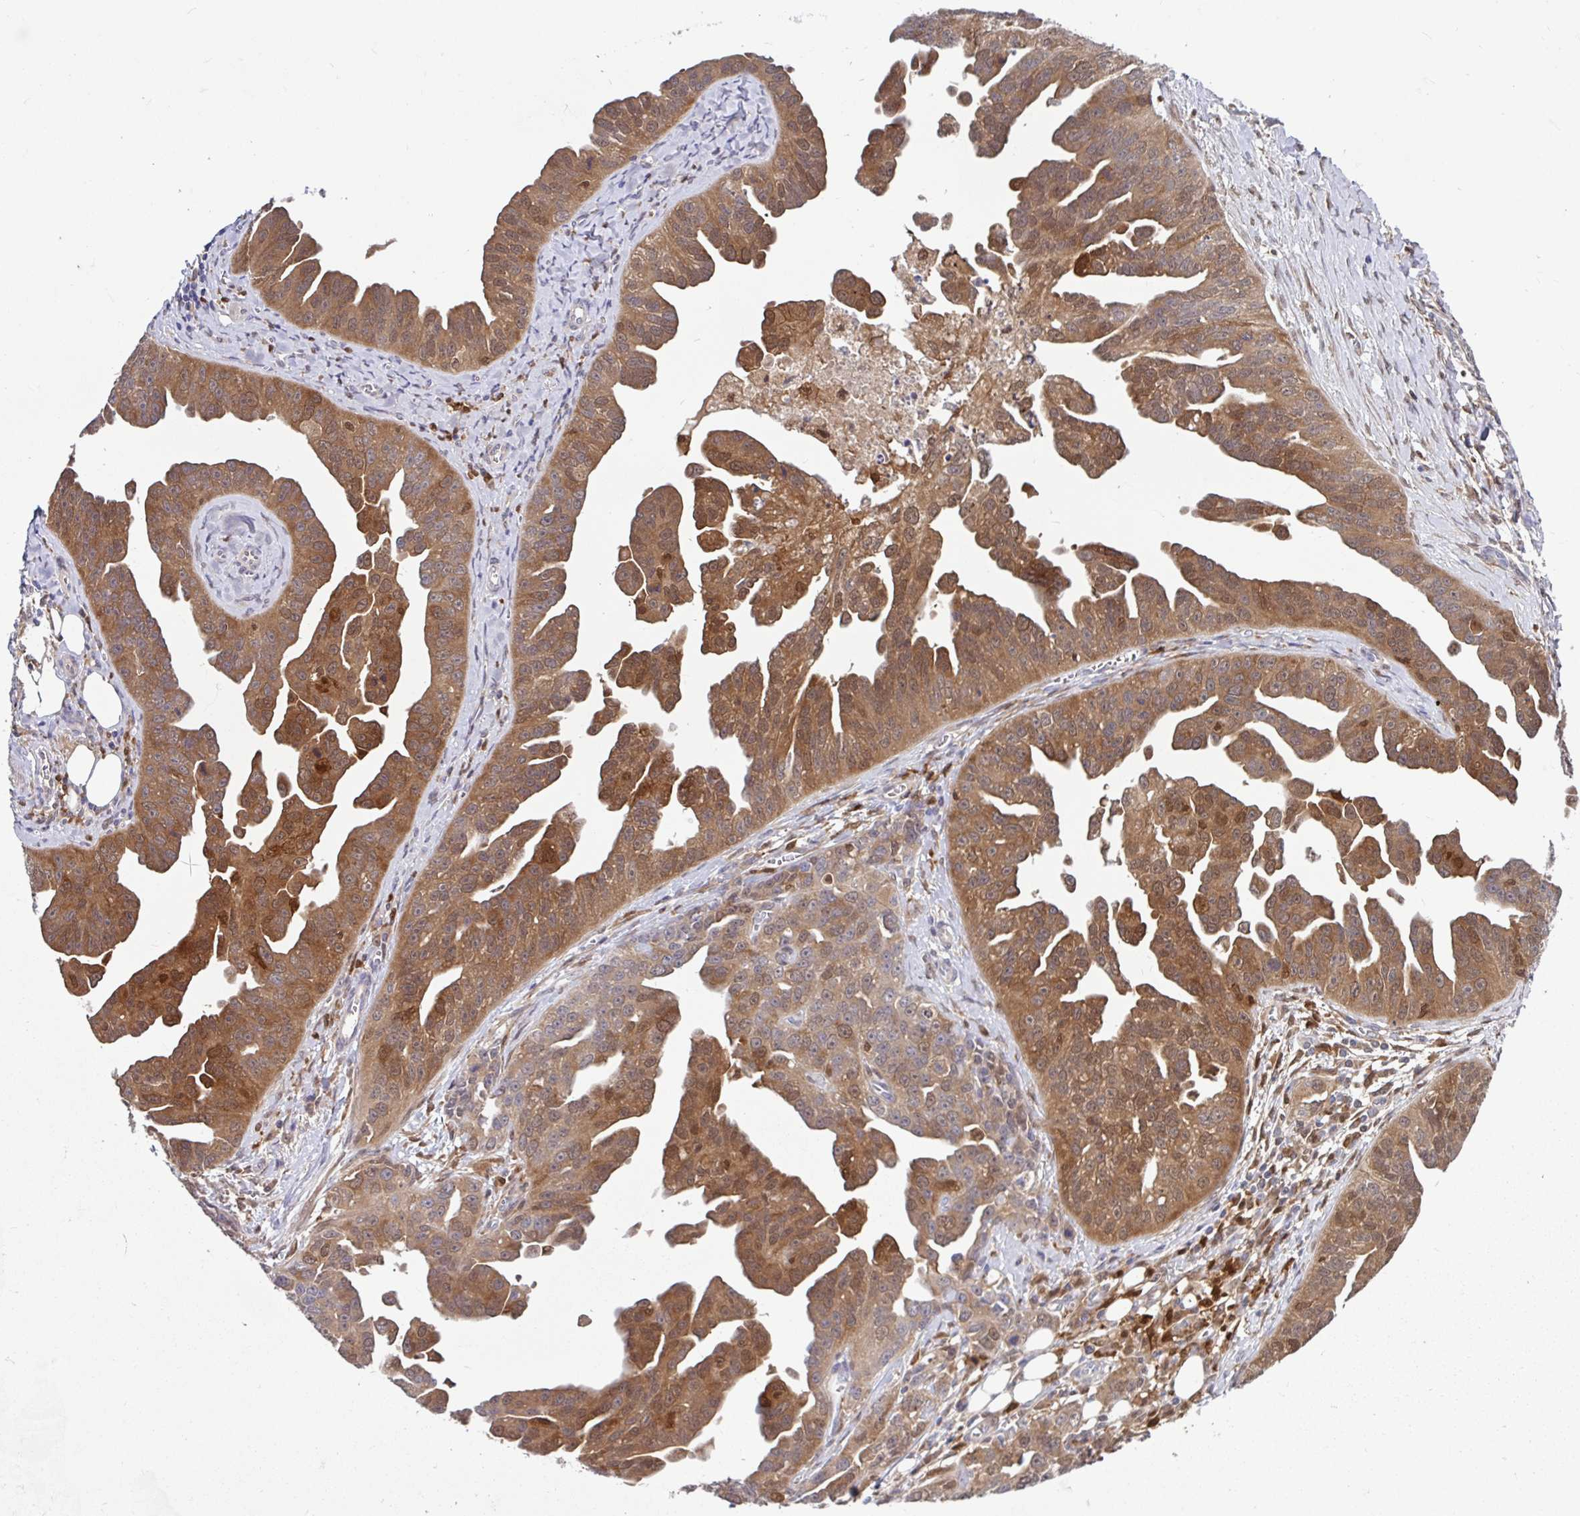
{"staining": {"intensity": "moderate", "quantity": ">75%", "location": "cytoplasmic/membranous,nuclear"}, "tissue": "ovarian cancer", "cell_type": "Tumor cells", "image_type": "cancer", "snomed": [{"axis": "morphology", "description": "Cystadenocarcinoma, serous, NOS"}, {"axis": "topography", "description": "Ovary"}], "caption": "Brown immunohistochemical staining in ovarian serous cystadenocarcinoma demonstrates moderate cytoplasmic/membranous and nuclear positivity in about >75% of tumor cells.", "gene": "BLVRA", "patient": {"sex": "female", "age": 75}}